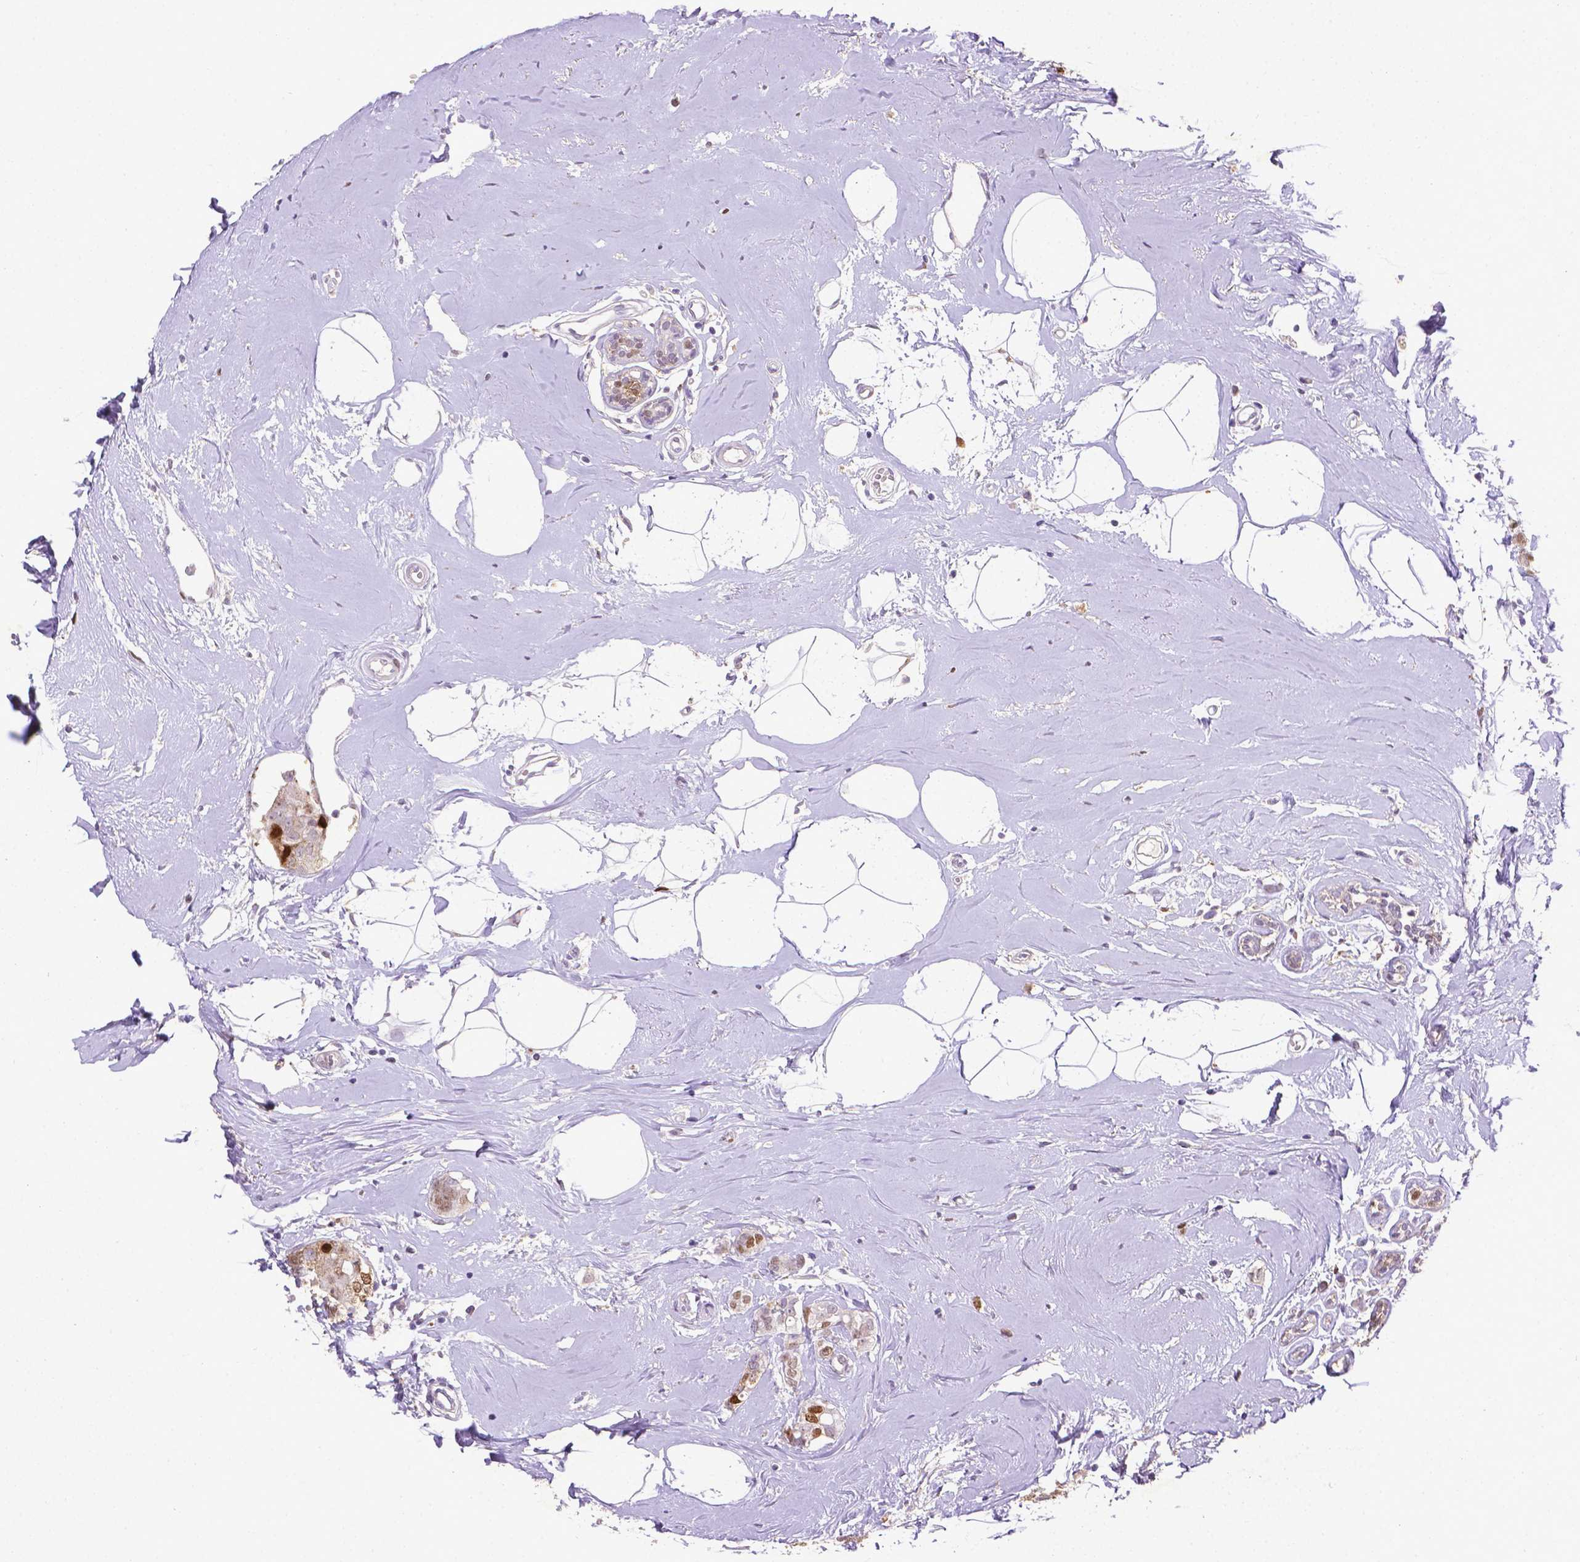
{"staining": {"intensity": "strong", "quantity": "<25%", "location": "nuclear"}, "tissue": "breast cancer", "cell_type": "Tumor cells", "image_type": "cancer", "snomed": [{"axis": "morphology", "description": "Duct carcinoma"}, {"axis": "topography", "description": "Breast"}], "caption": "Human breast cancer (infiltrating ductal carcinoma) stained with a protein marker reveals strong staining in tumor cells.", "gene": "CDKN1A", "patient": {"sex": "female", "age": 40}}